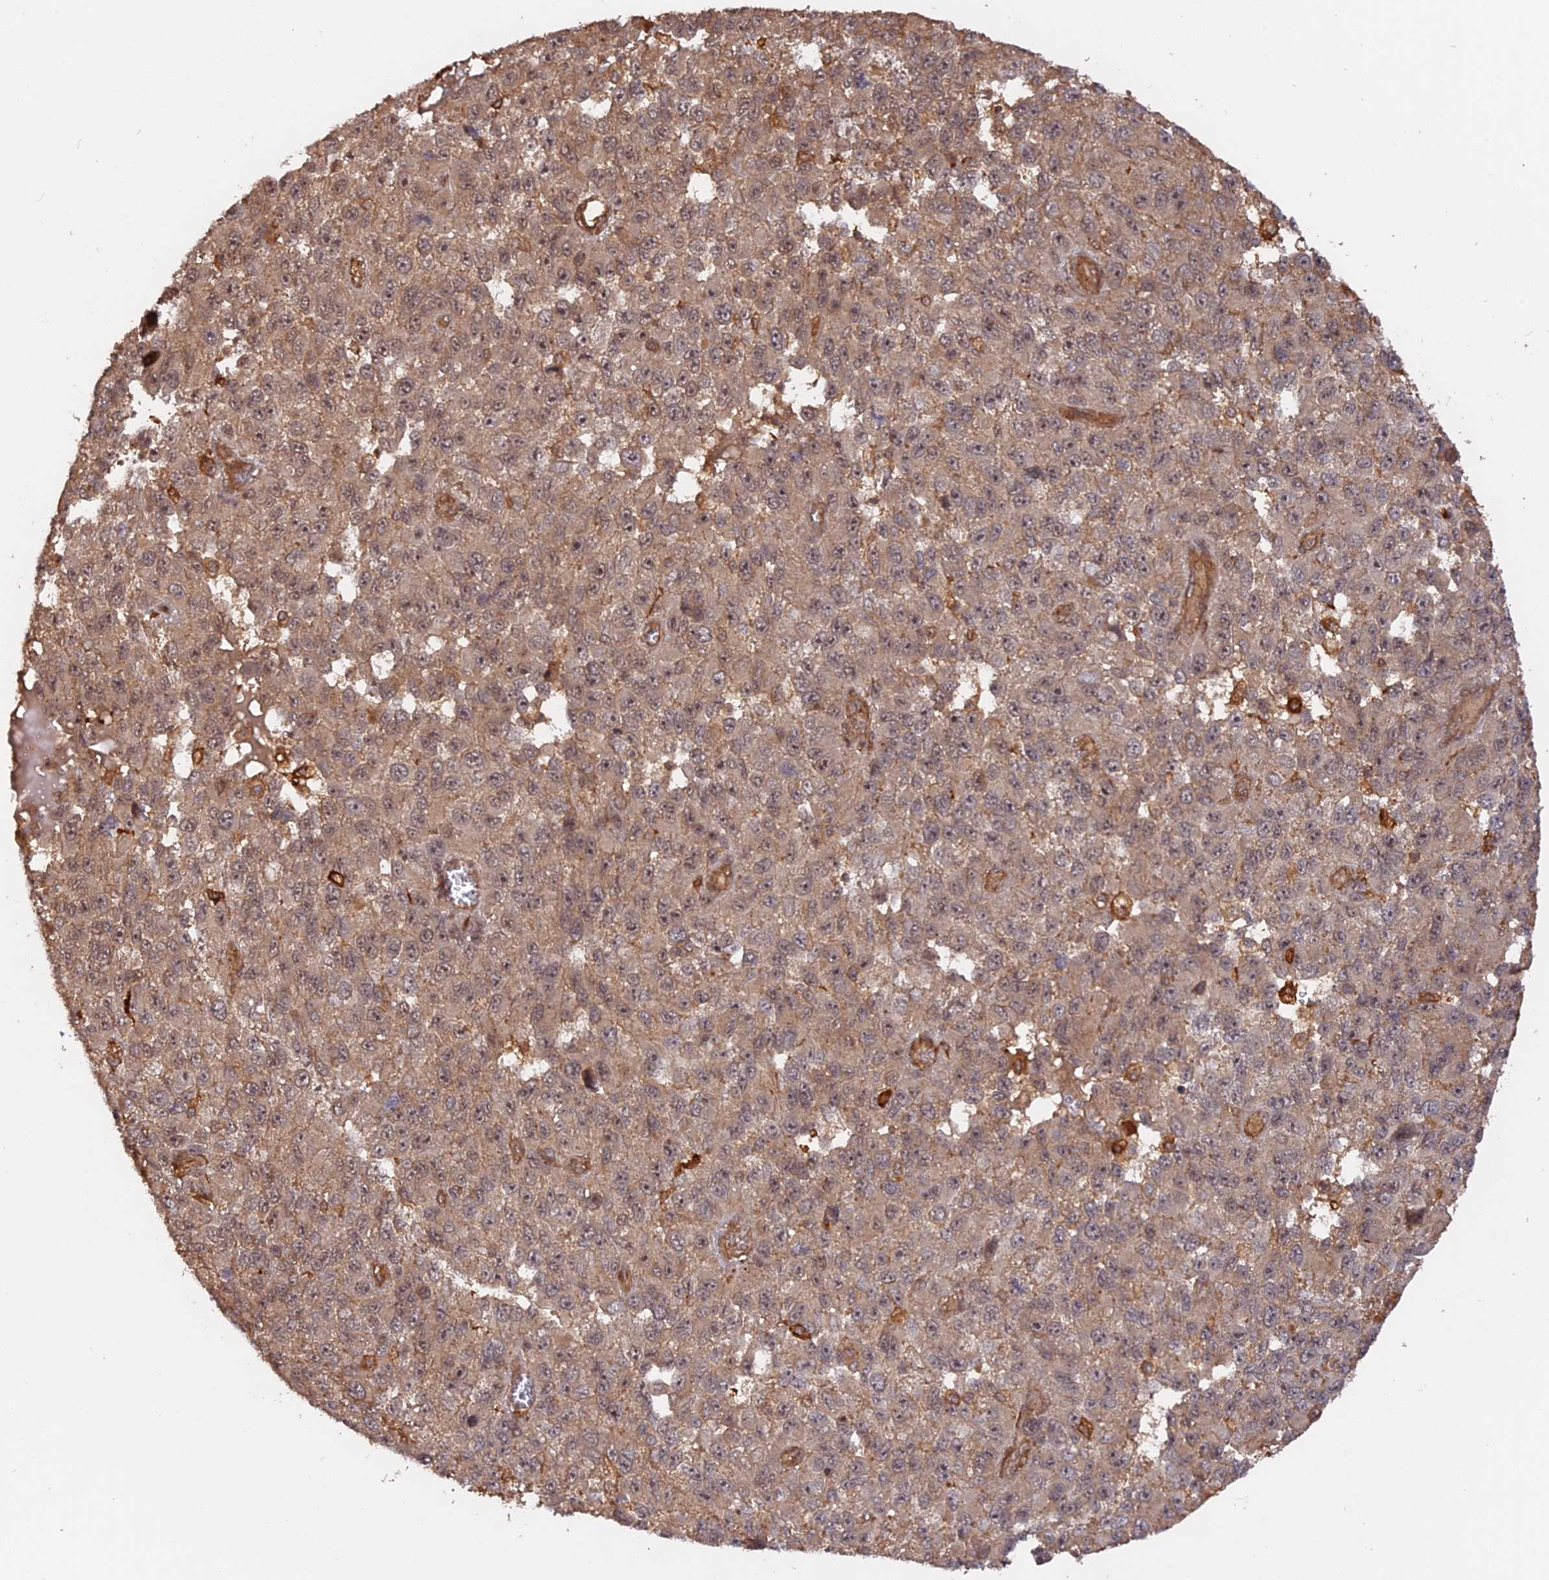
{"staining": {"intensity": "weak", "quantity": "<25%", "location": "cytoplasmic/membranous"}, "tissue": "melanoma", "cell_type": "Tumor cells", "image_type": "cancer", "snomed": [{"axis": "morphology", "description": "Normal tissue, NOS"}, {"axis": "morphology", "description": "Malignant melanoma, NOS"}, {"axis": "topography", "description": "Skin"}], "caption": "Image shows no protein positivity in tumor cells of melanoma tissue.", "gene": "CCDC174", "patient": {"sex": "female", "age": 96}}